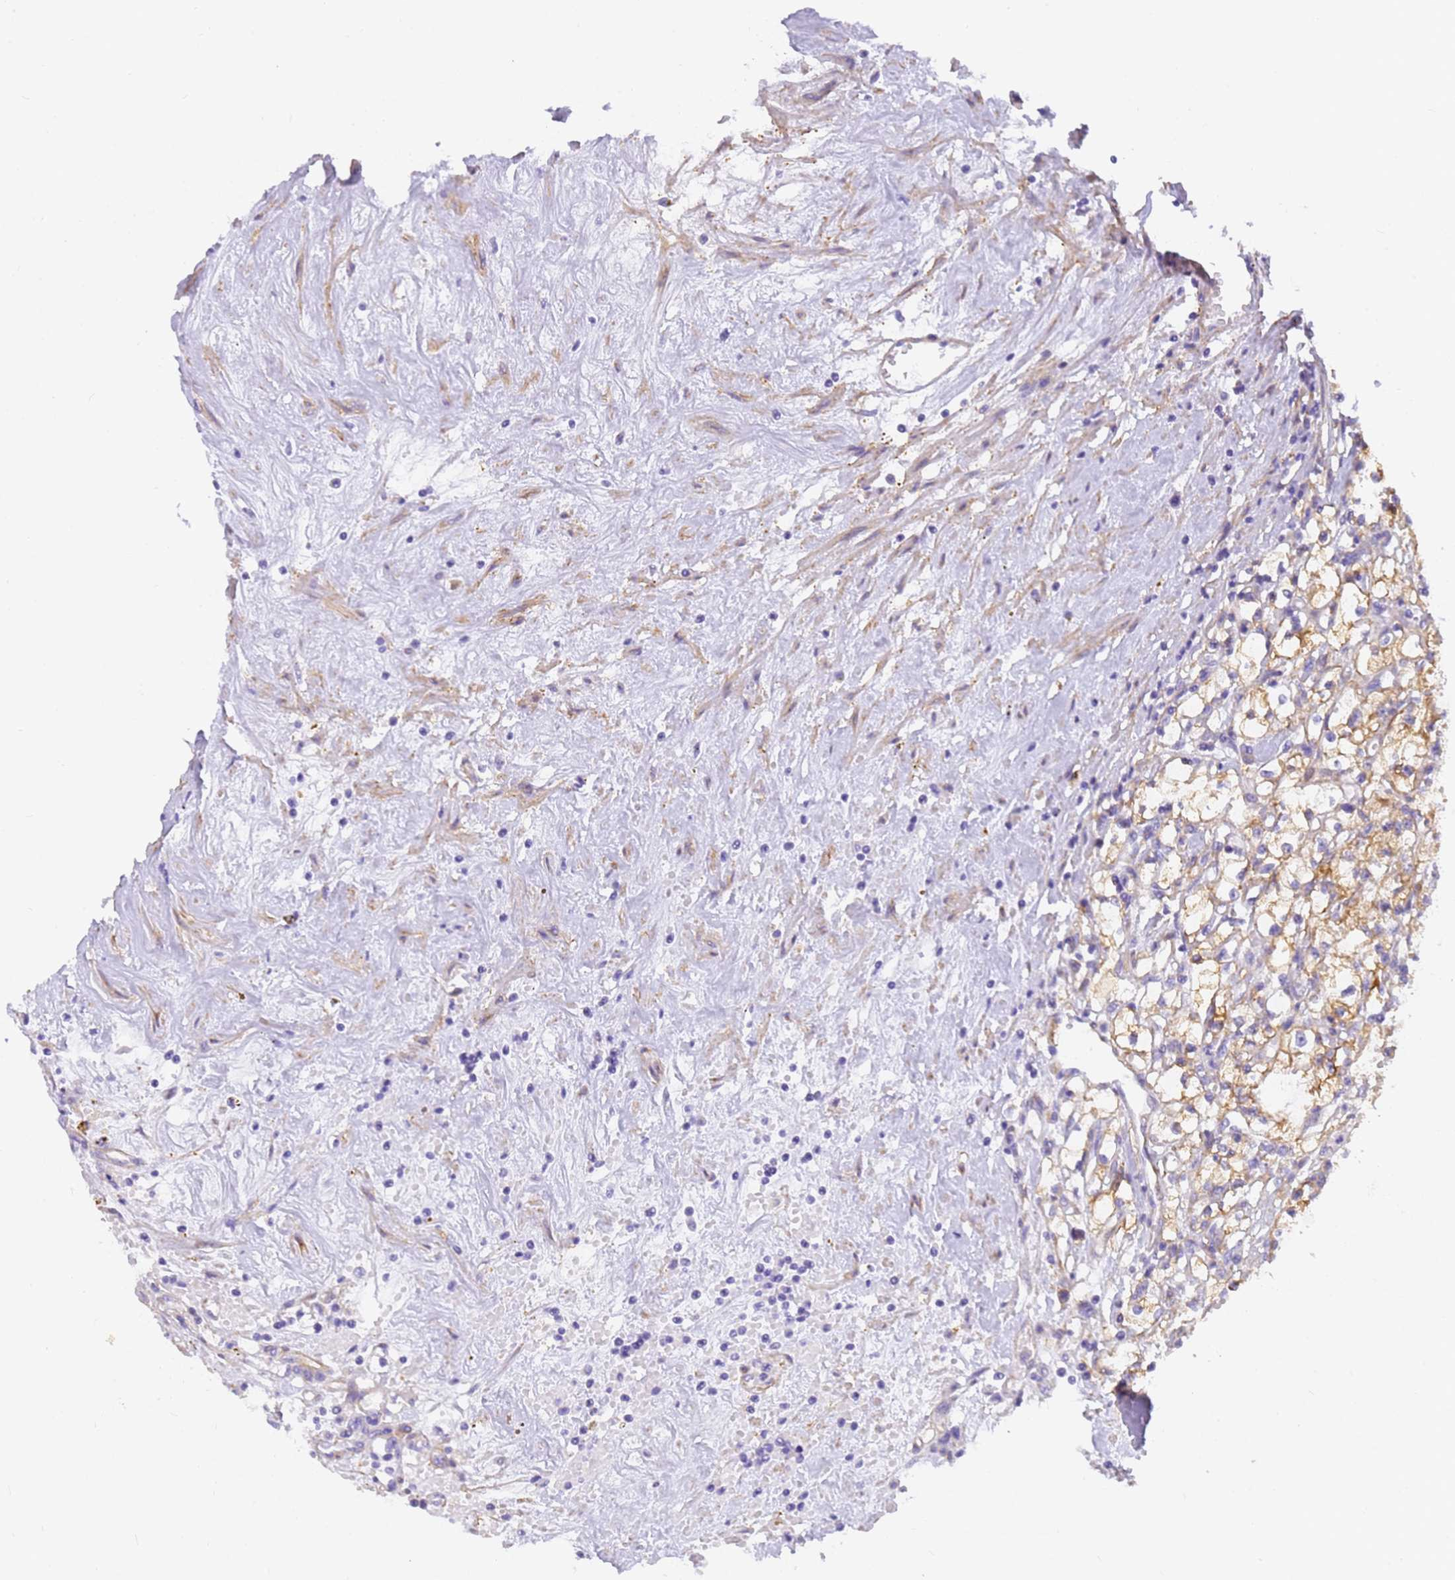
{"staining": {"intensity": "moderate", "quantity": "25%-75%", "location": "cytoplasmic/membranous"}, "tissue": "renal cancer", "cell_type": "Tumor cells", "image_type": "cancer", "snomed": [{"axis": "morphology", "description": "Adenocarcinoma, NOS"}, {"axis": "topography", "description": "Kidney"}], "caption": "Immunohistochemistry (IHC) micrograph of neoplastic tissue: human renal cancer stained using immunohistochemistry (IHC) reveals medium levels of moderate protein expression localized specifically in the cytoplasmic/membranous of tumor cells, appearing as a cytoplasmic/membranous brown color.", "gene": "MVB12A", "patient": {"sex": "male", "age": 56}}